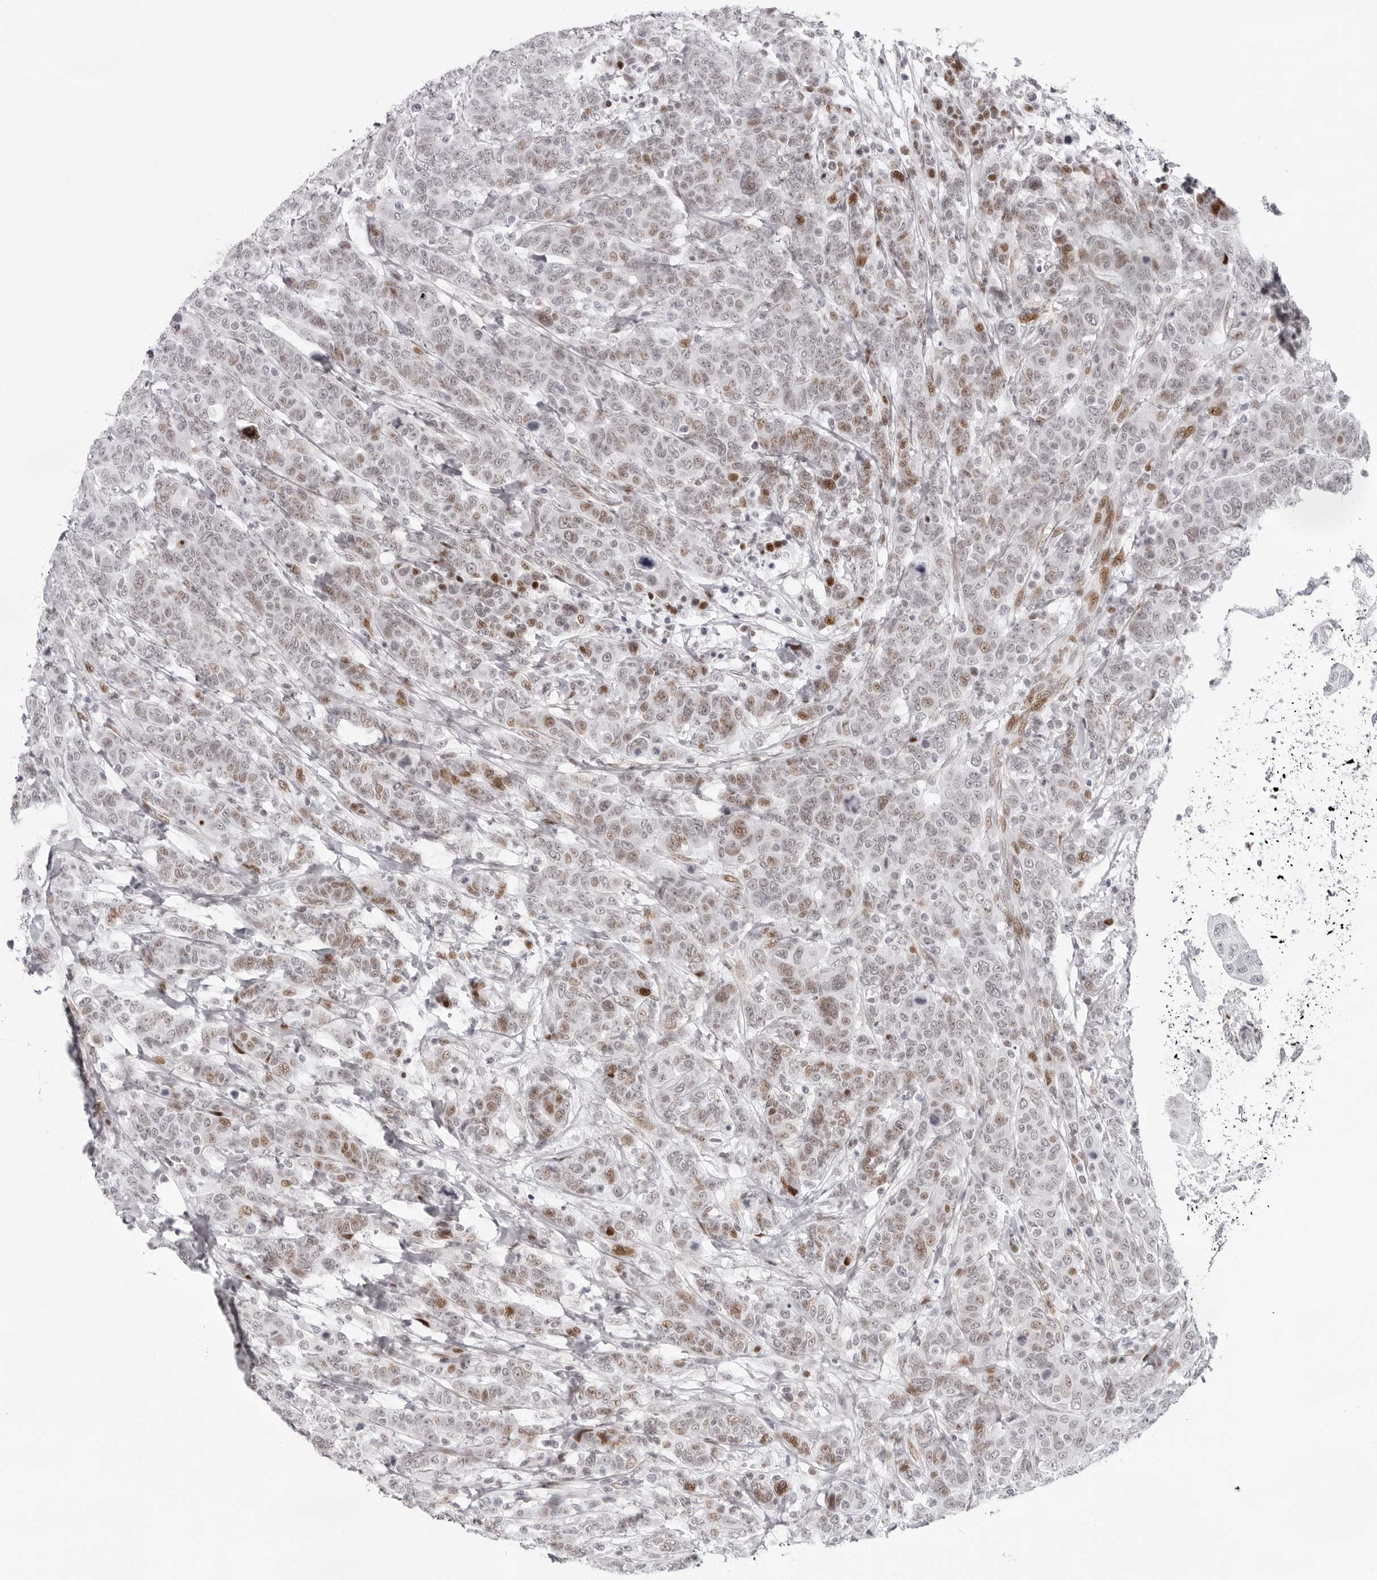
{"staining": {"intensity": "moderate", "quantity": "<25%", "location": "nuclear"}, "tissue": "breast cancer", "cell_type": "Tumor cells", "image_type": "cancer", "snomed": [{"axis": "morphology", "description": "Duct carcinoma"}, {"axis": "topography", "description": "Breast"}], "caption": "Protein staining of breast cancer (intraductal carcinoma) tissue displays moderate nuclear staining in approximately <25% of tumor cells. (IHC, brightfield microscopy, high magnification).", "gene": "NTPCR", "patient": {"sex": "female", "age": 37}}